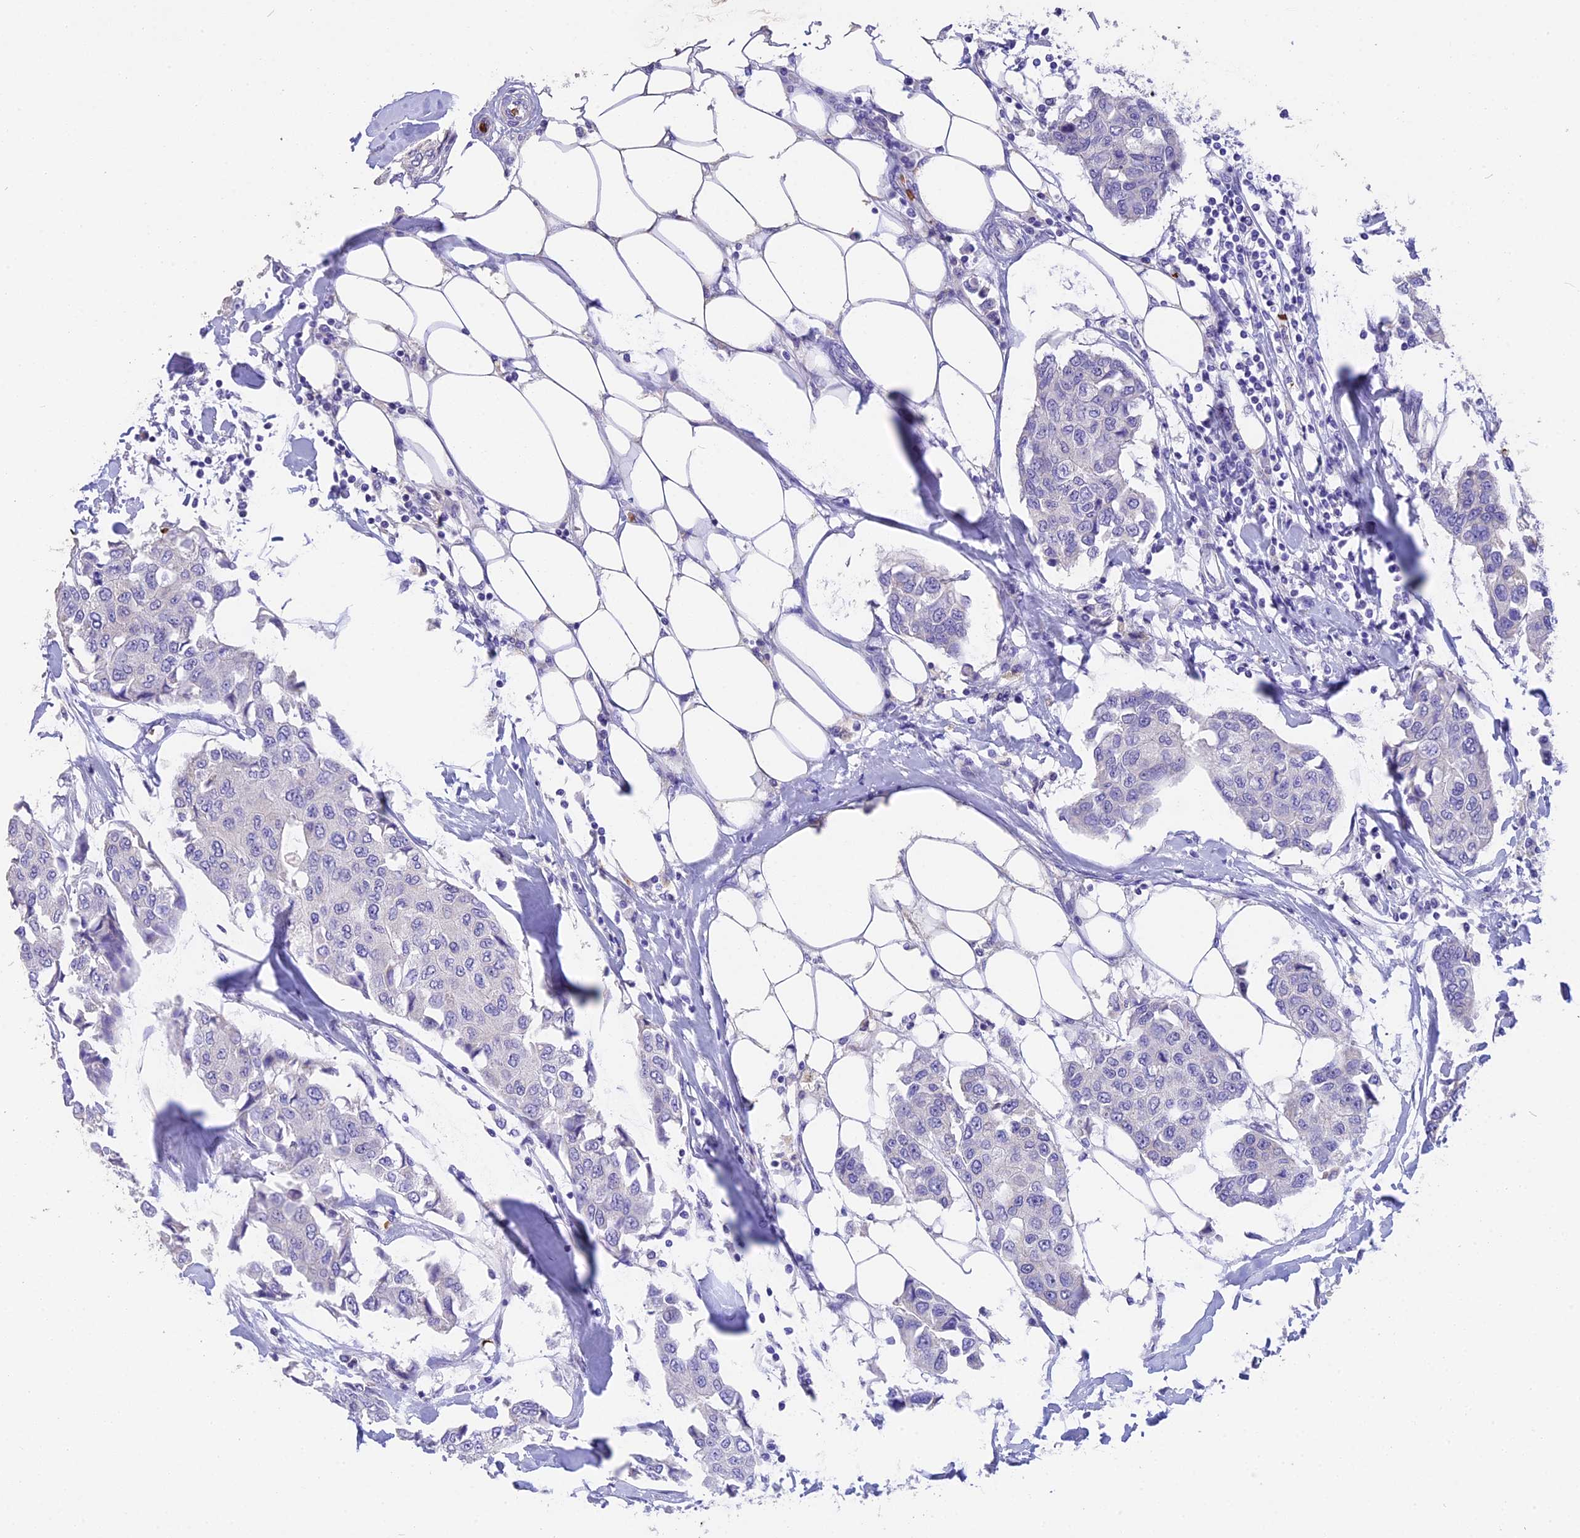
{"staining": {"intensity": "negative", "quantity": "none", "location": "none"}, "tissue": "breast cancer", "cell_type": "Tumor cells", "image_type": "cancer", "snomed": [{"axis": "morphology", "description": "Duct carcinoma"}, {"axis": "topography", "description": "Breast"}], "caption": "Tumor cells are negative for protein expression in human breast infiltrating ductal carcinoma.", "gene": "TNNC2", "patient": {"sex": "female", "age": 80}}